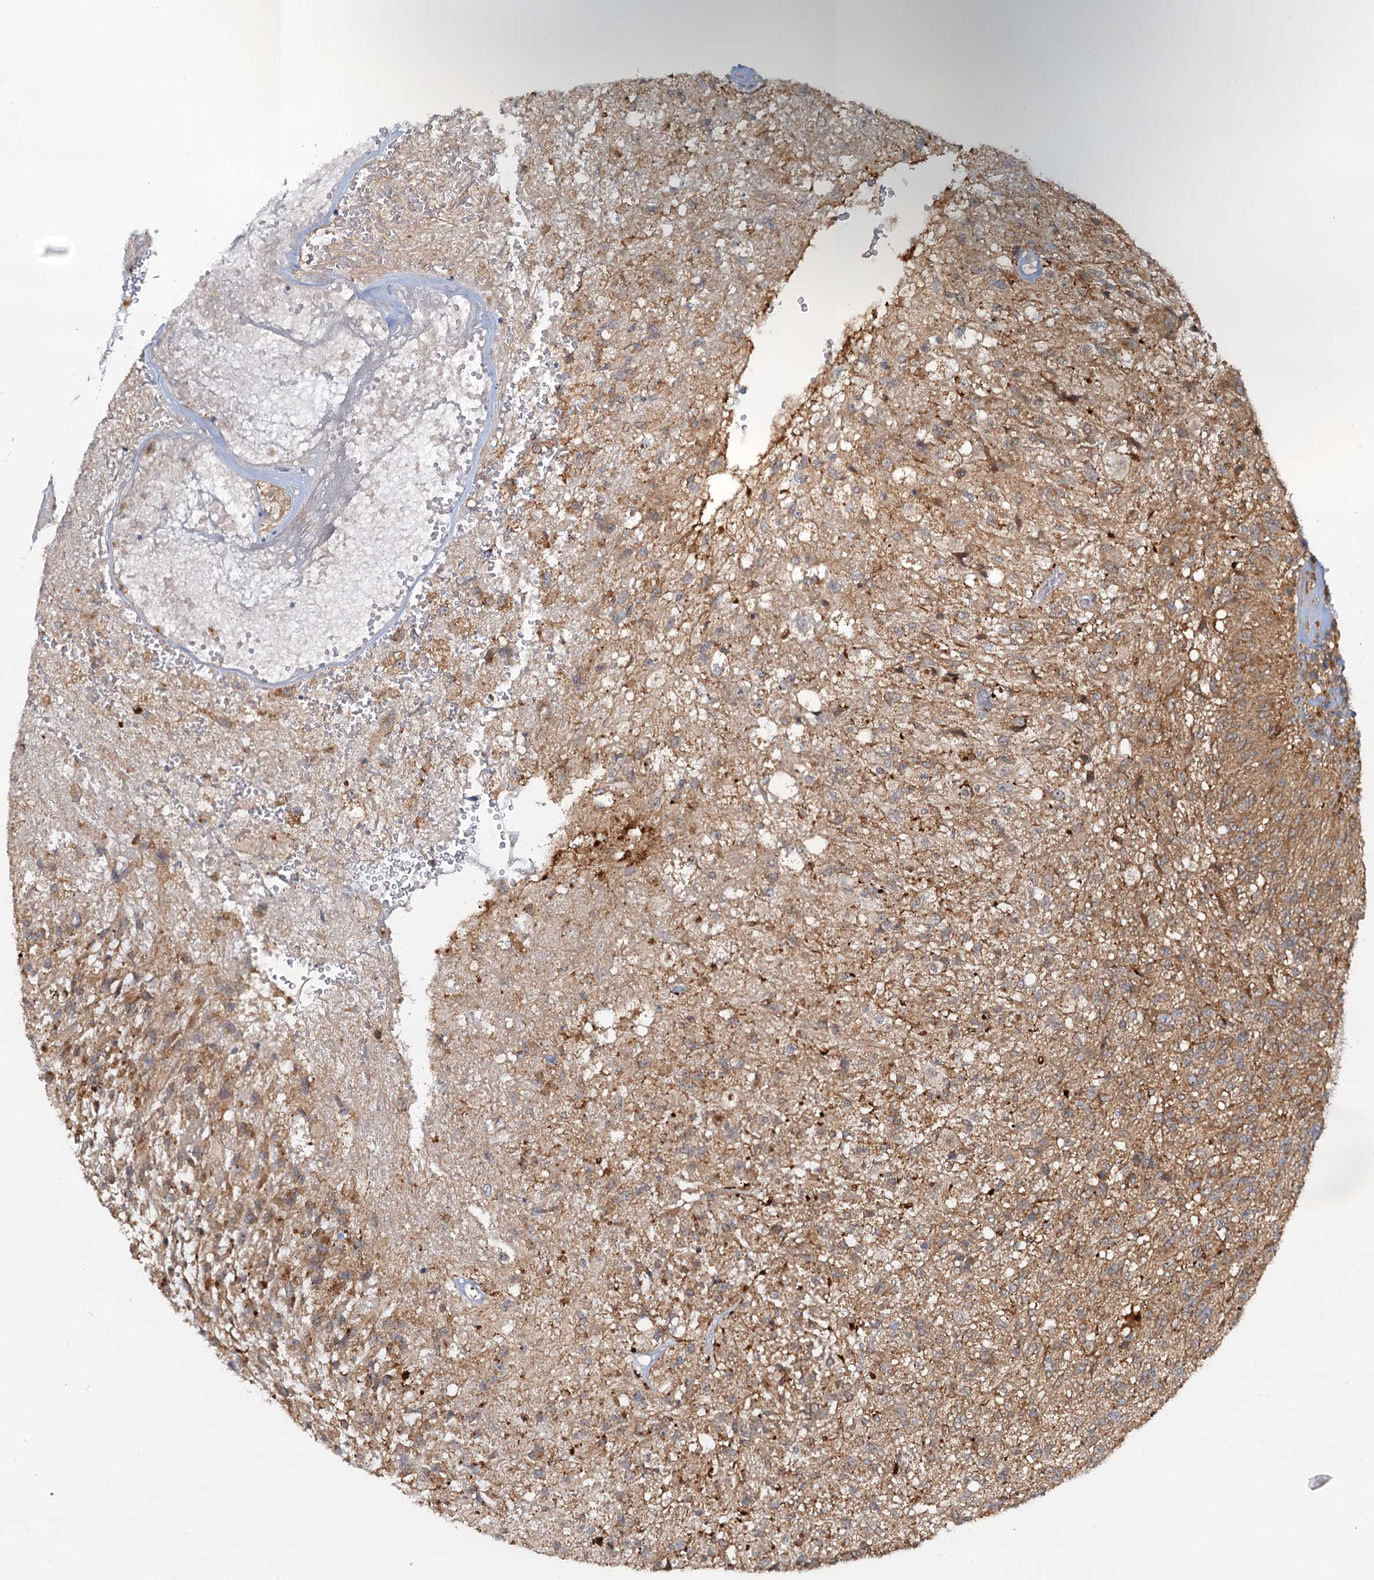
{"staining": {"intensity": "moderate", "quantity": ">75%", "location": "cytoplasmic/membranous"}, "tissue": "glioma", "cell_type": "Tumor cells", "image_type": "cancer", "snomed": [{"axis": "morphology", "description": "Glioma, malignant, High grade"}, {"axis": "topography", "description": "Brain"}], "caption": "DAB immunohistochemical staining of human glioma demonstrates moderate cytoplasmic/membranous protein expression in approximately >75% of tumor cells.", "gene": "TOLLIP", "patient": {"sex": "male", "age": 56}}